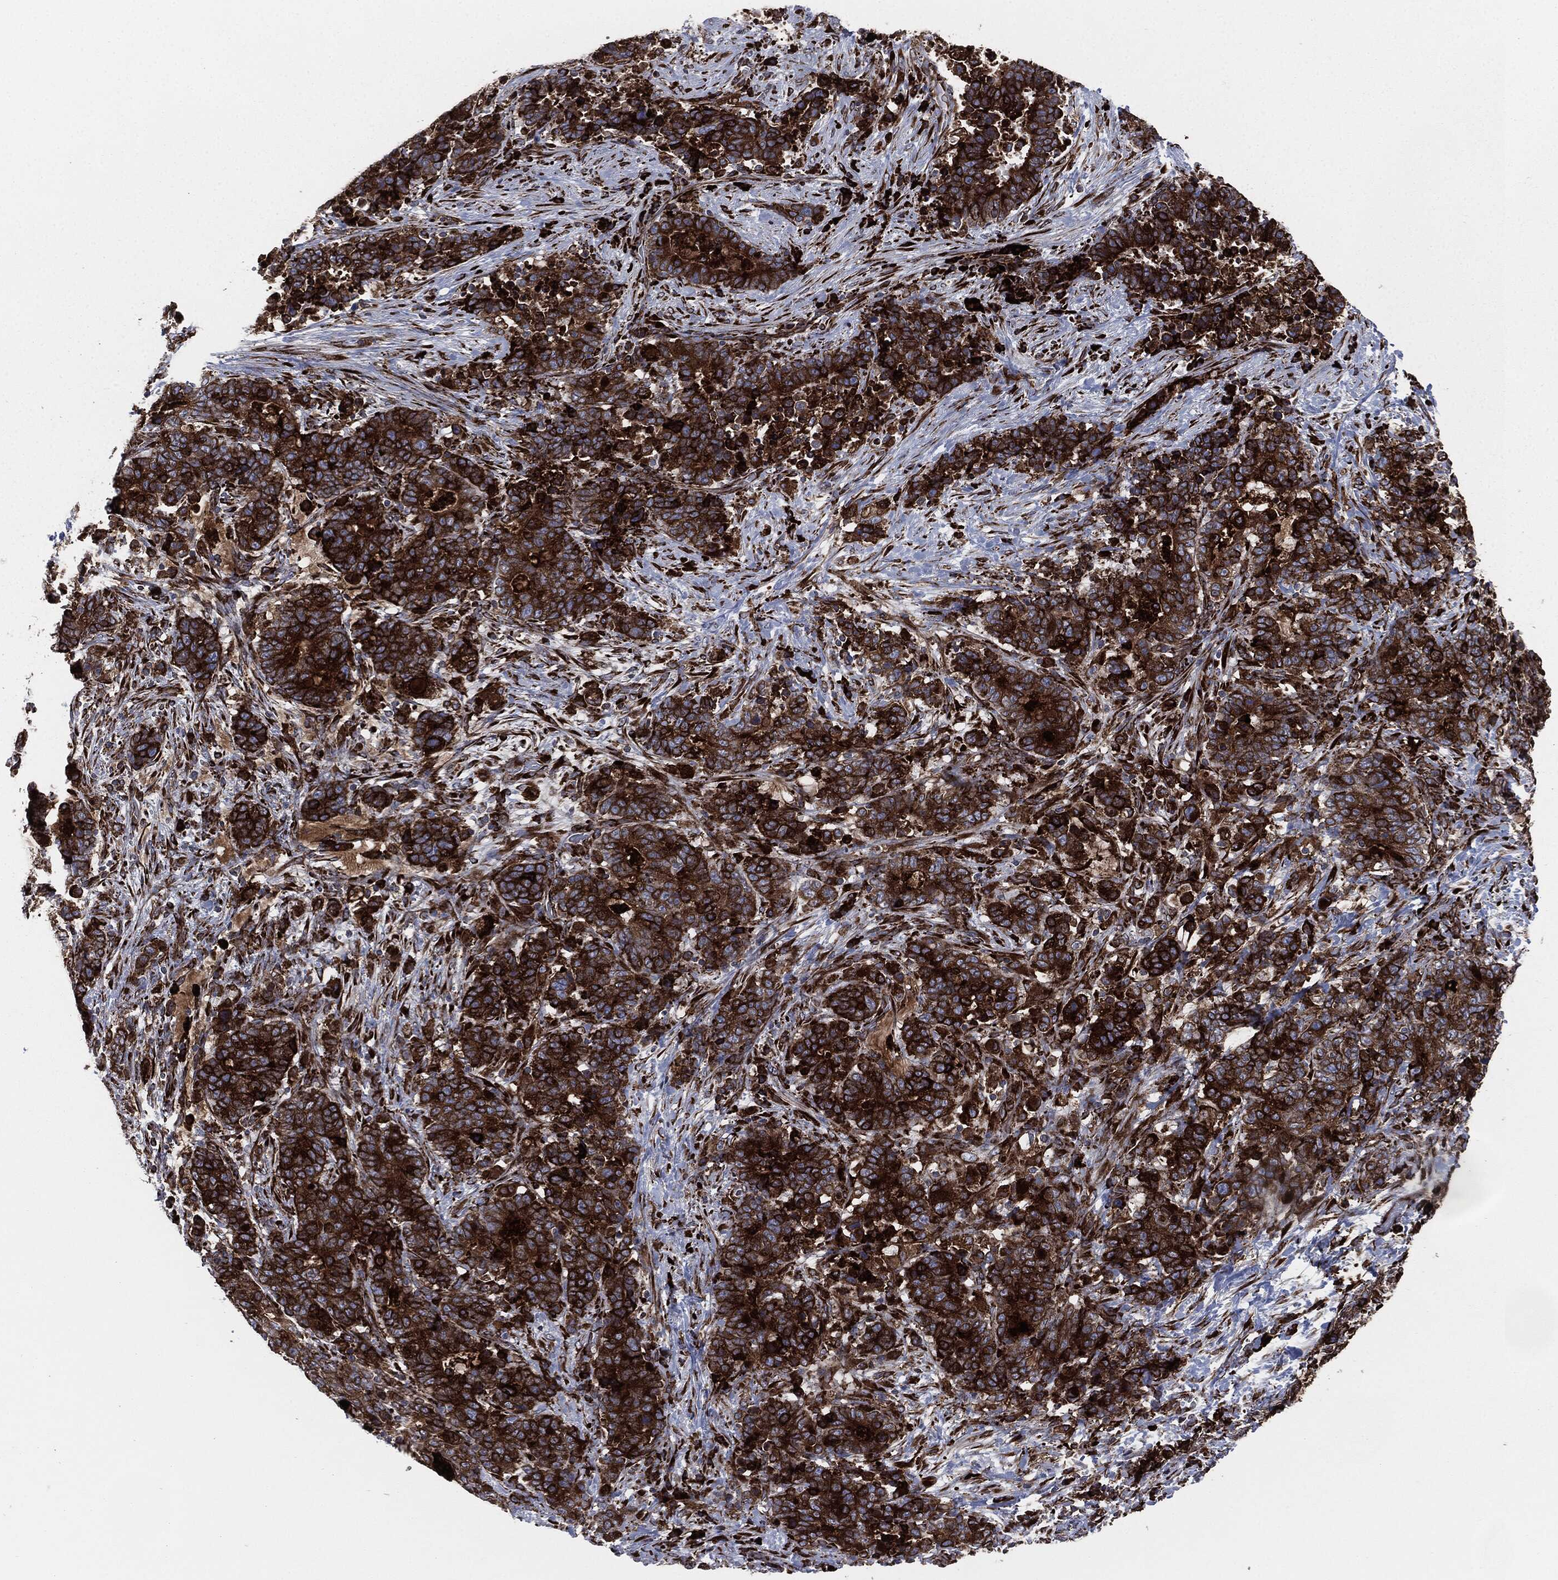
{"staining": {"intensity": "strong", "quantity": ">75%", "location": "cytoplasmic/membranous"}, "tissue": "stomach cancer", "cell_type": "Tumor cells", "image_type": "cancer", "snomed": [{"axis": "morphology", "description": "Normal tissue, NOS"}, {"axis": "morphology", "description": "Adenocarcinoma, NOS"}, {"axis": "topography", "description": "Stomach"}], "caption": "Strong cytoplasmic/membranous staining is identified in about >75% of tumor cells in stomach cancer (adenocarcinoma).", "gene": "CALR", "patient": {"sex": "female", "age": 64}}